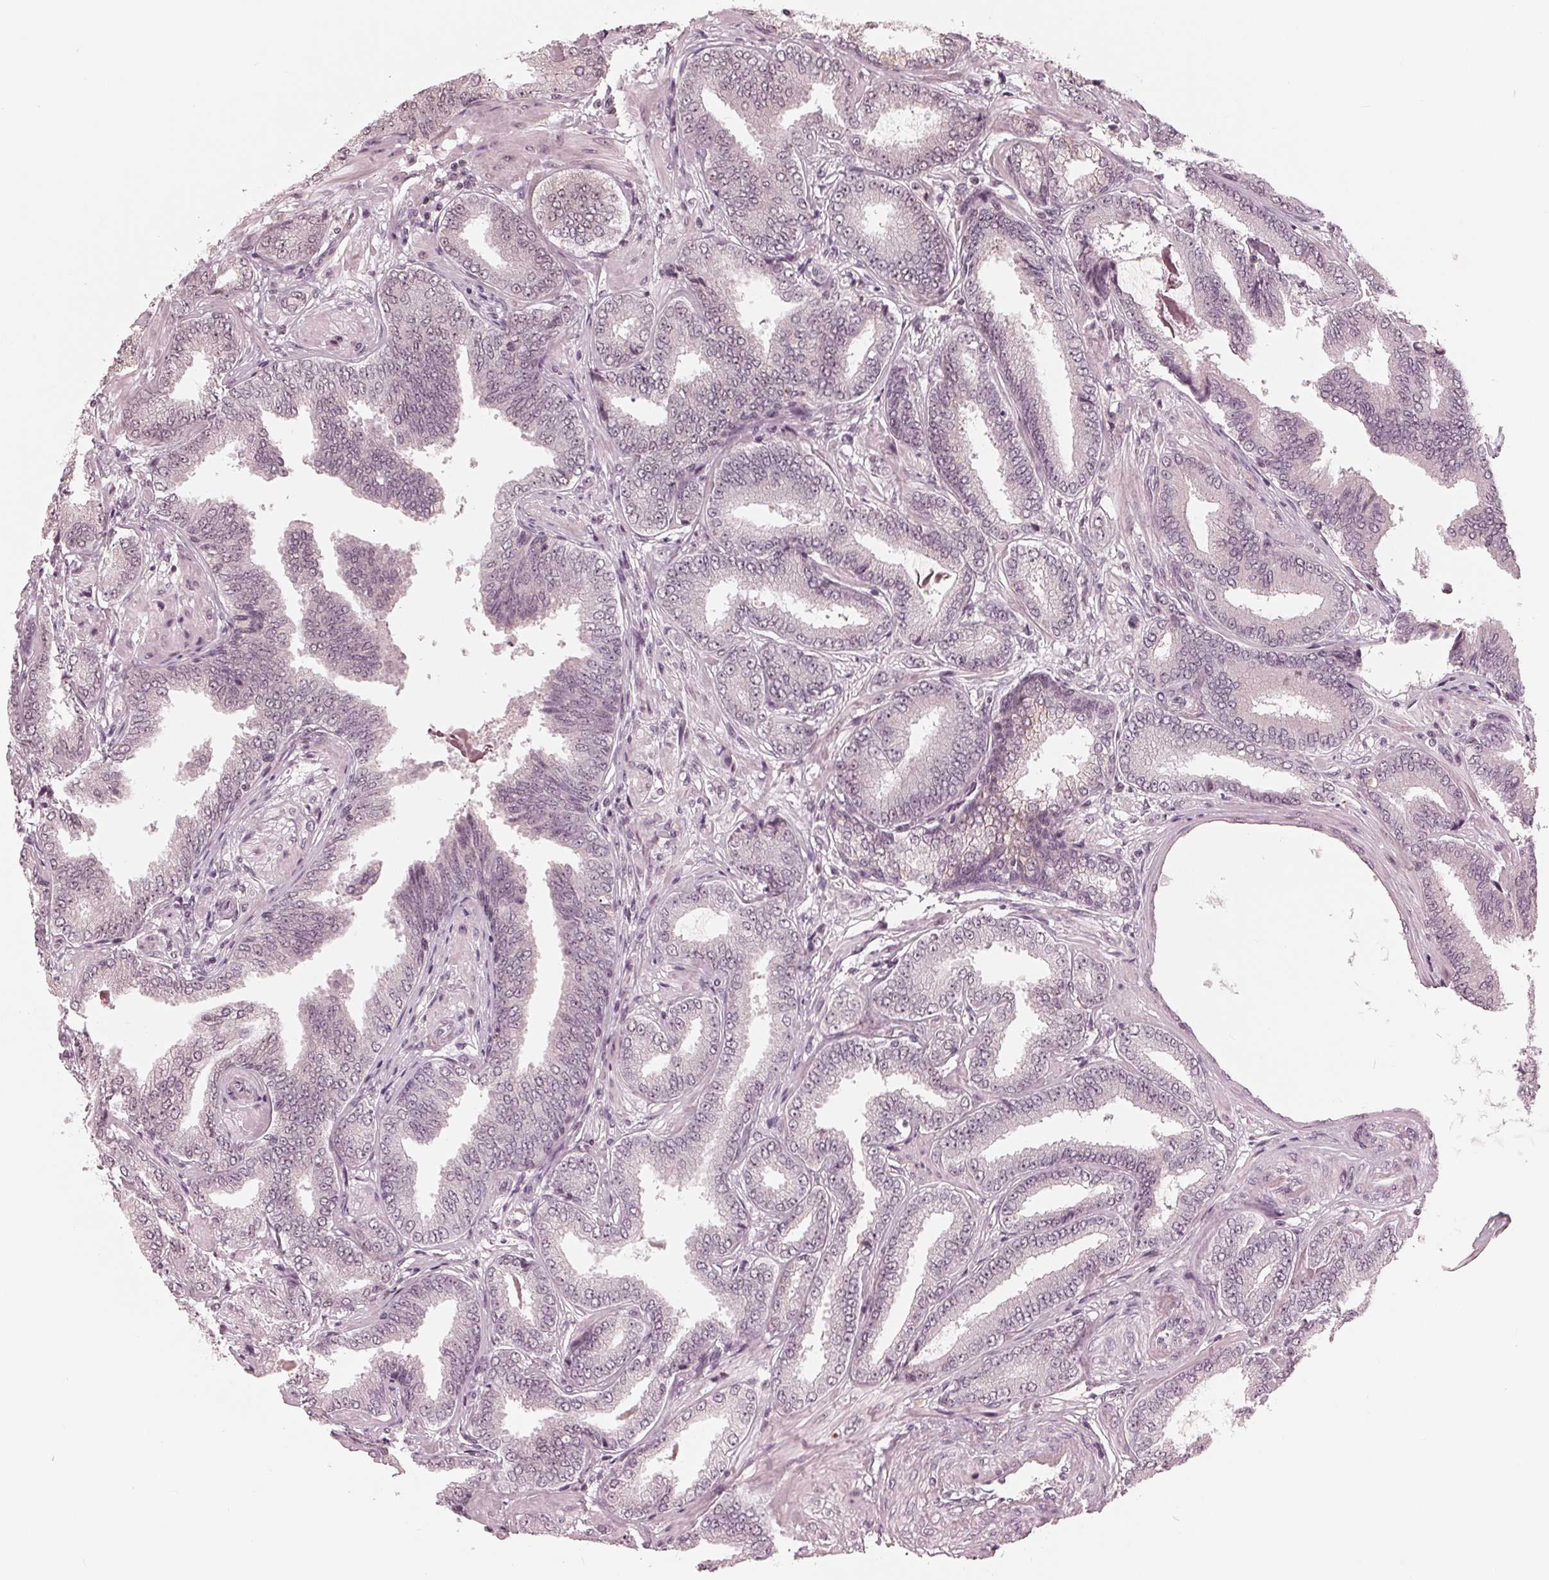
{"staining": {"intensity": "weak", "quantity": "<25%", "location": "nuclear"}, "tissue": "prostate cancer", "cell_type": "Tumor cells", "image_type": "cancer", "snomed": [{"axis": "morphology", "description": "Adenocarcinoma, Low grade"}, {"axis": "topography", "description": "Prostate"}], "caption": "High magnification brightfield microscopy of prostate cancer stained with DAB (brown) and counterstained with hematoxylin (blue): tumor cells show no significant expression.", "gene": "SLX4", "patient": {"sex": "male", "age": 55}}